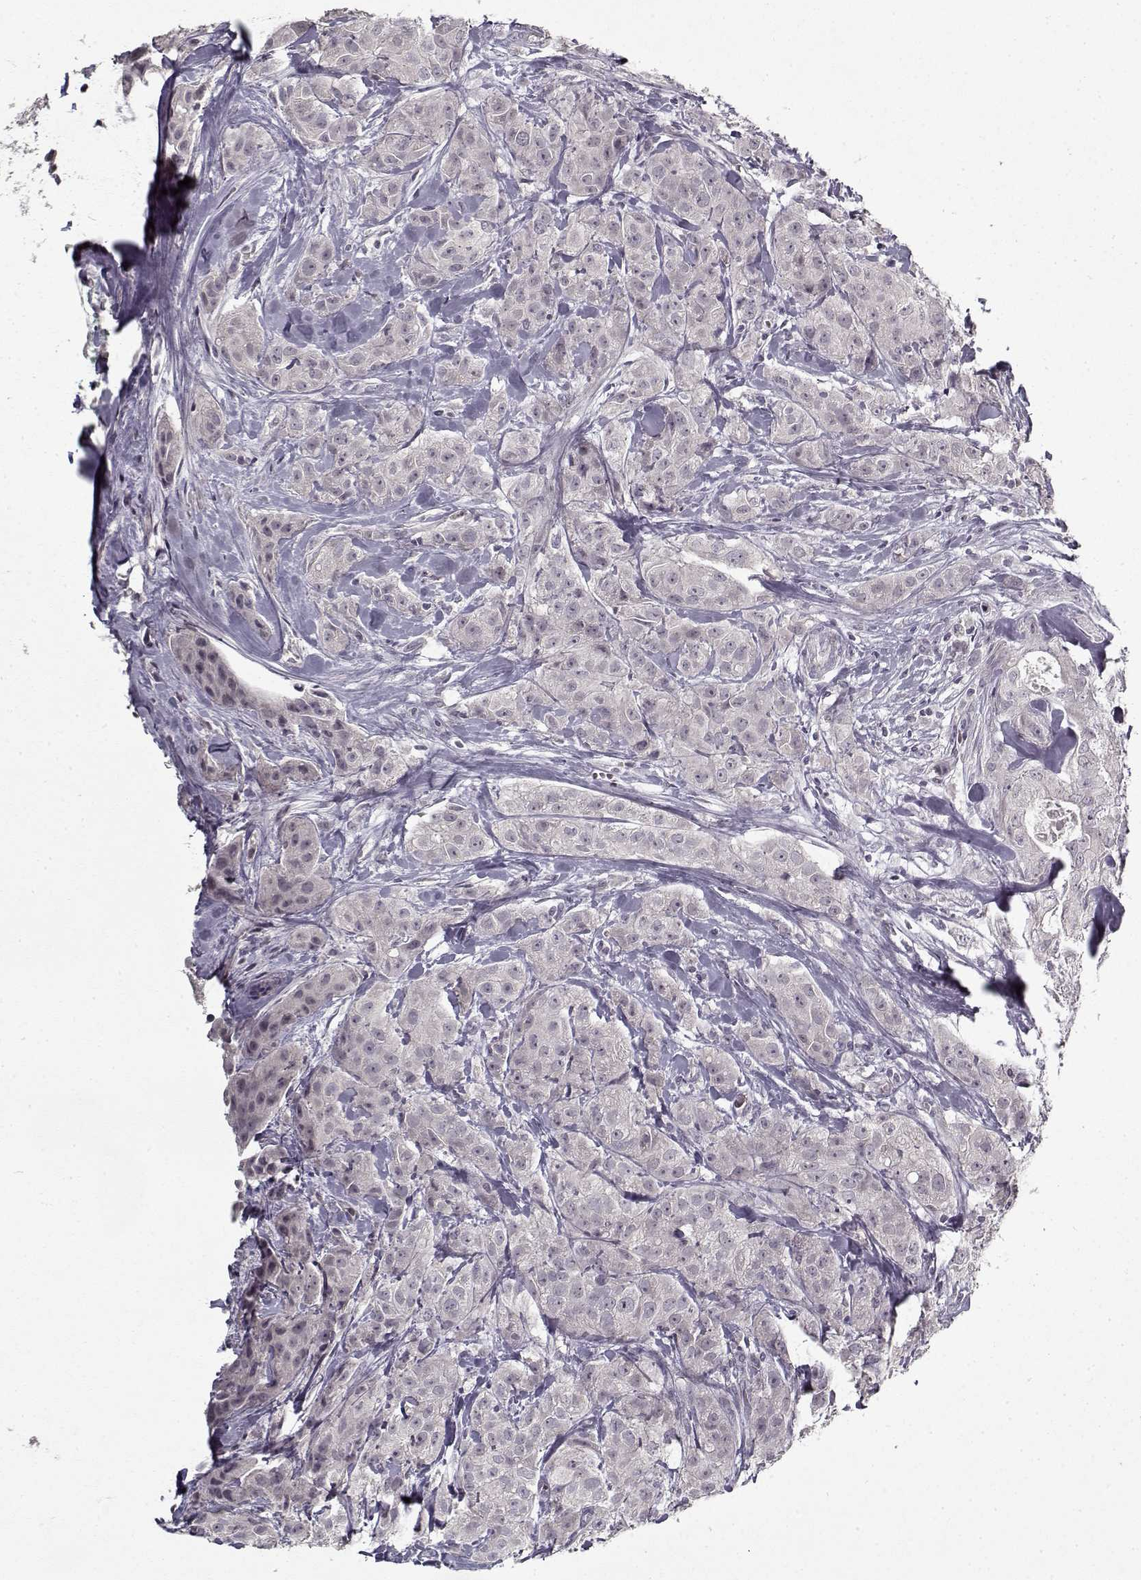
{"staining": {"intensity": "negative", "quantity": "none", "location": "none"}, "tissue": "breast cancer", "cell_type": "Tumor cells", "image_type": "cancer", "snomed": [{"axis": "morphology", "description": "Duct carcinoma"}, {"axis": "topography", "description": "Breast"}], "caption": "Protein analysis of breast infiltrating ductal carcinoma shows no significant positivity in tumor cells.", "gene": "LAMA2", "patient": {"sex": "female", "age": 43}}